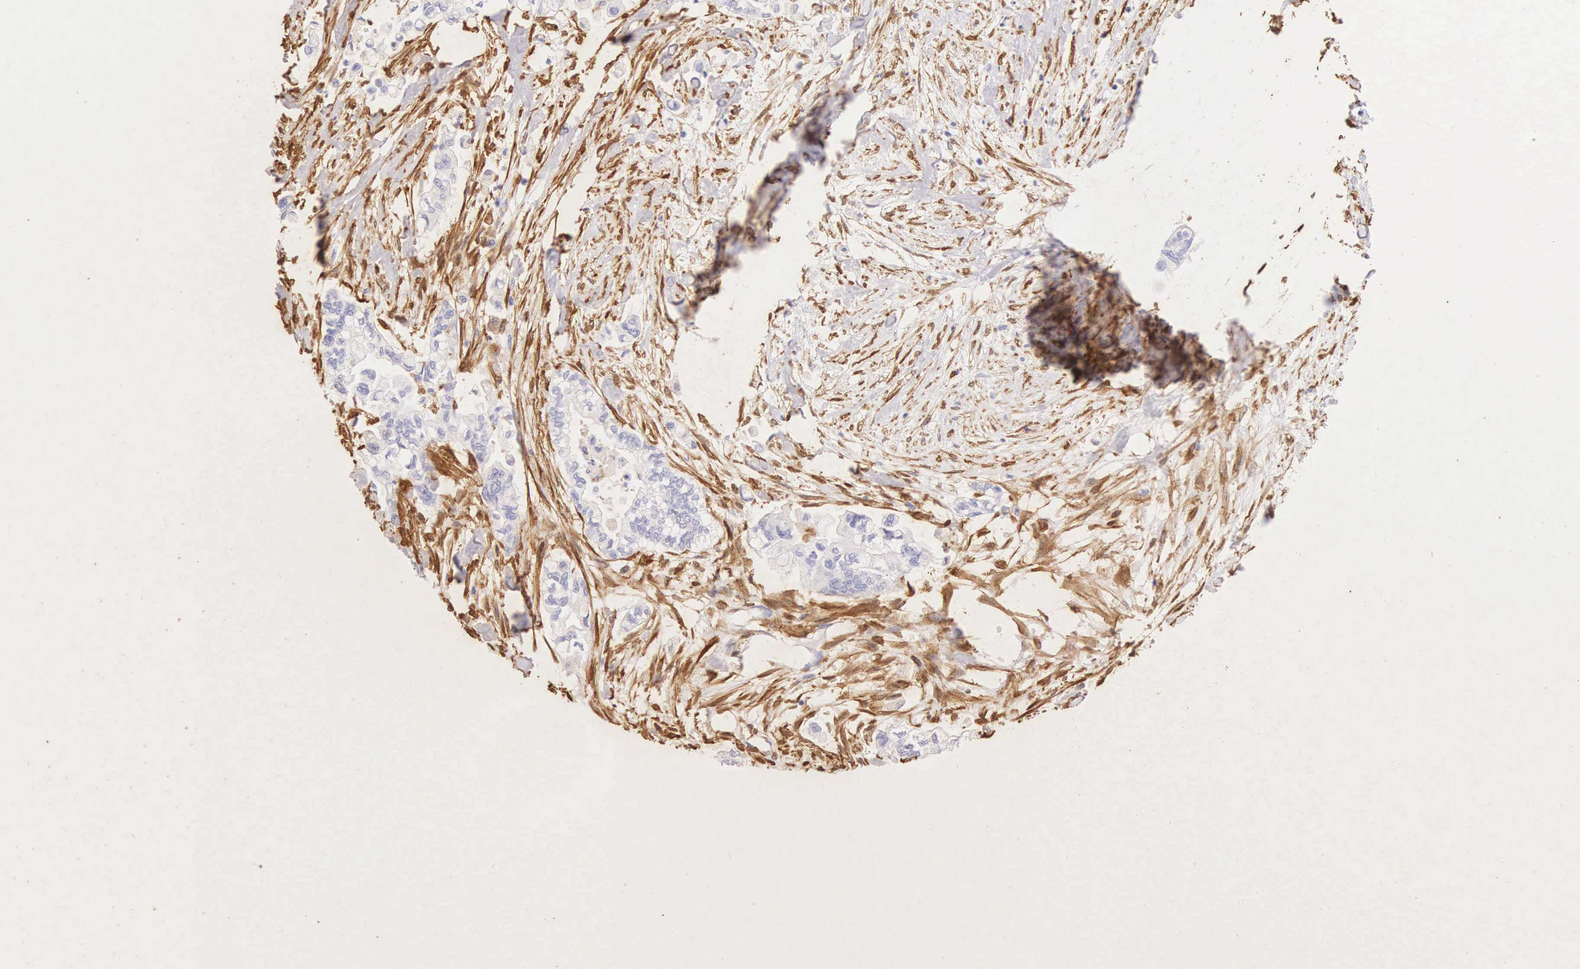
{"staining": {"intensity": "negative", "quantity": "none", "location": "none"}, "tissue": "pancreatic cancer", "cell_type": "Tumor cells", "image_type": "cancer", "snomed": [{"axis": "morphology", "description": "Adenocarcinoma, NOS"}, {"axis": "topography", "description": "Pancreas"}], "caption": "IHC of human pancreatic cancer (adenocarcinoma) displays no expression in tumor cells.", "gene": "CNN1", "patient": {"sex": "male", "age": 79}}